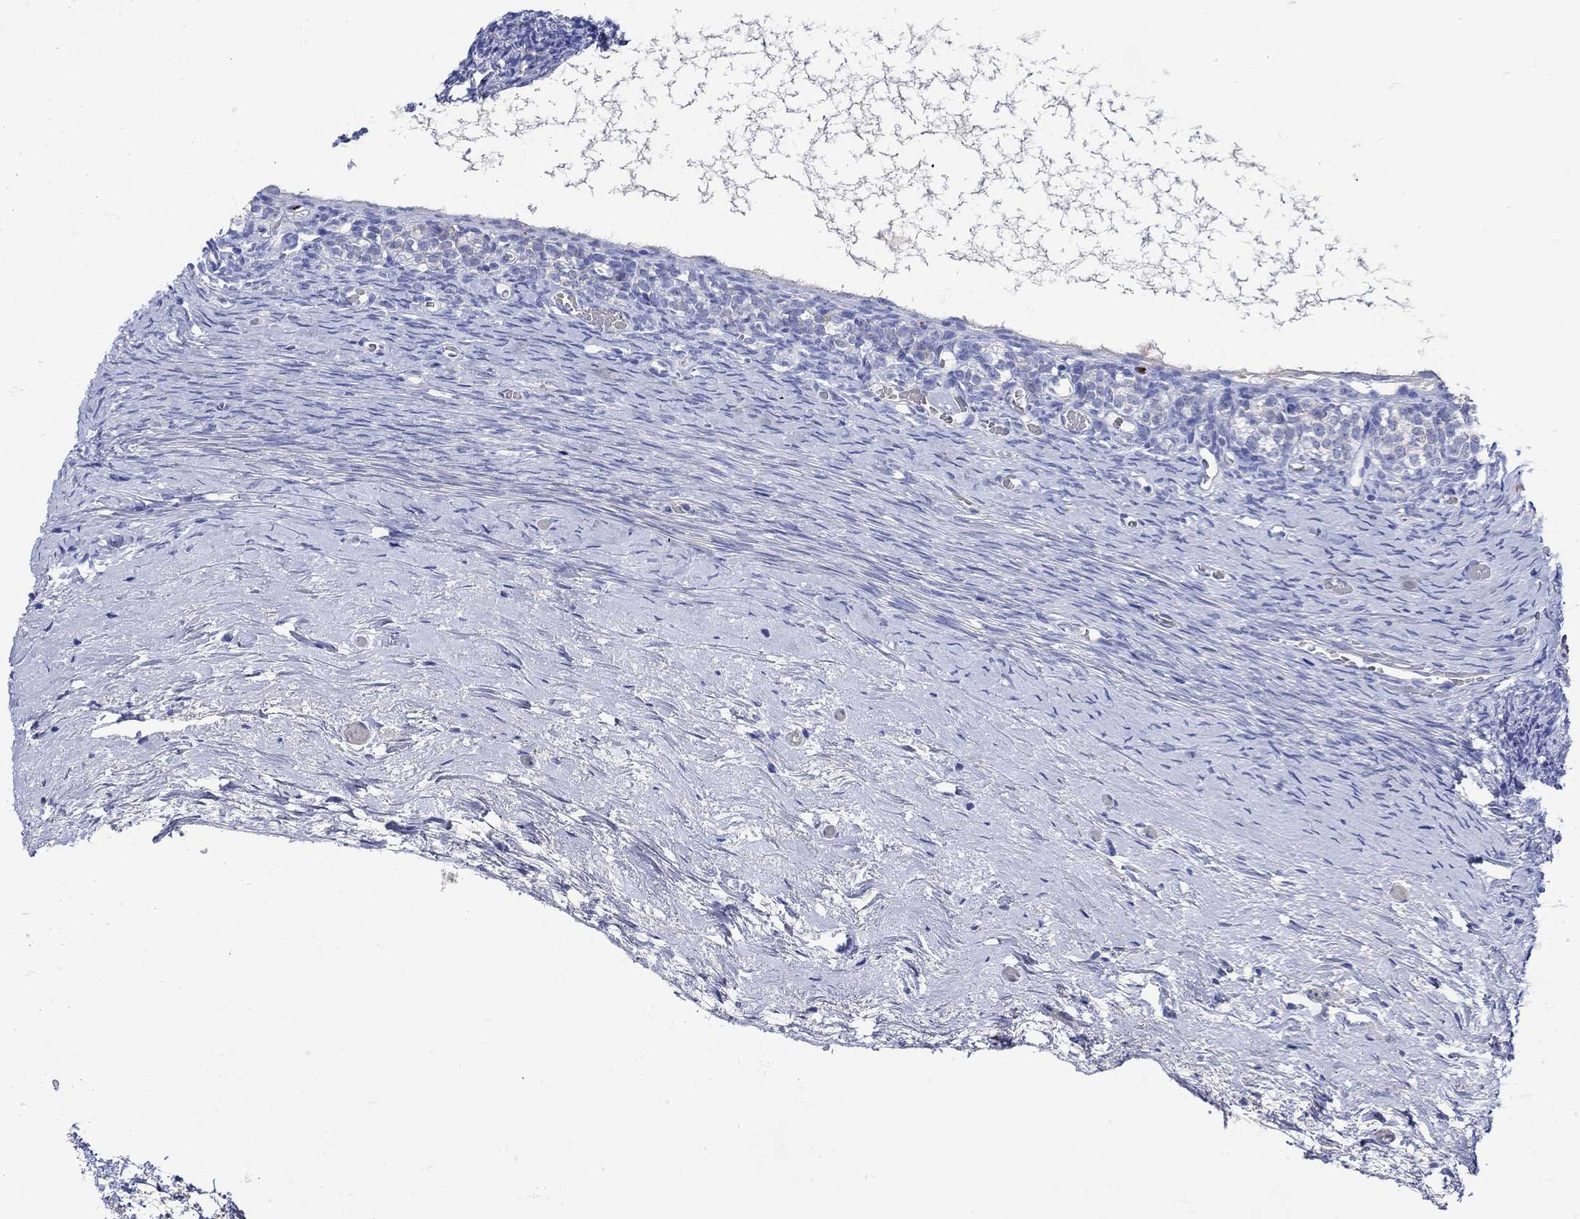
{"staining": {"intensity": "negative", "quantity": "none", "location": "none"}, "tissue": "ovary", "cell_type": "Follicle cells", "image_type": "normal", "snomed": [{"axis": "morphology", "description": "Normal tissue, NOS"}, {"axis": "topography", "description": "Ovary"}], "caption": "This photomicrograph is of normal ovary stained with IHC to label a protein in brown with the nuclei are counter-stained blue. There is no staining in follicle cells. The staining is performed using DAB brown chromogen with nuclei counter-stained in using hematoxylin.", "gene": "ANKMY1", "patient": {"sex": "female", "age": 39}}